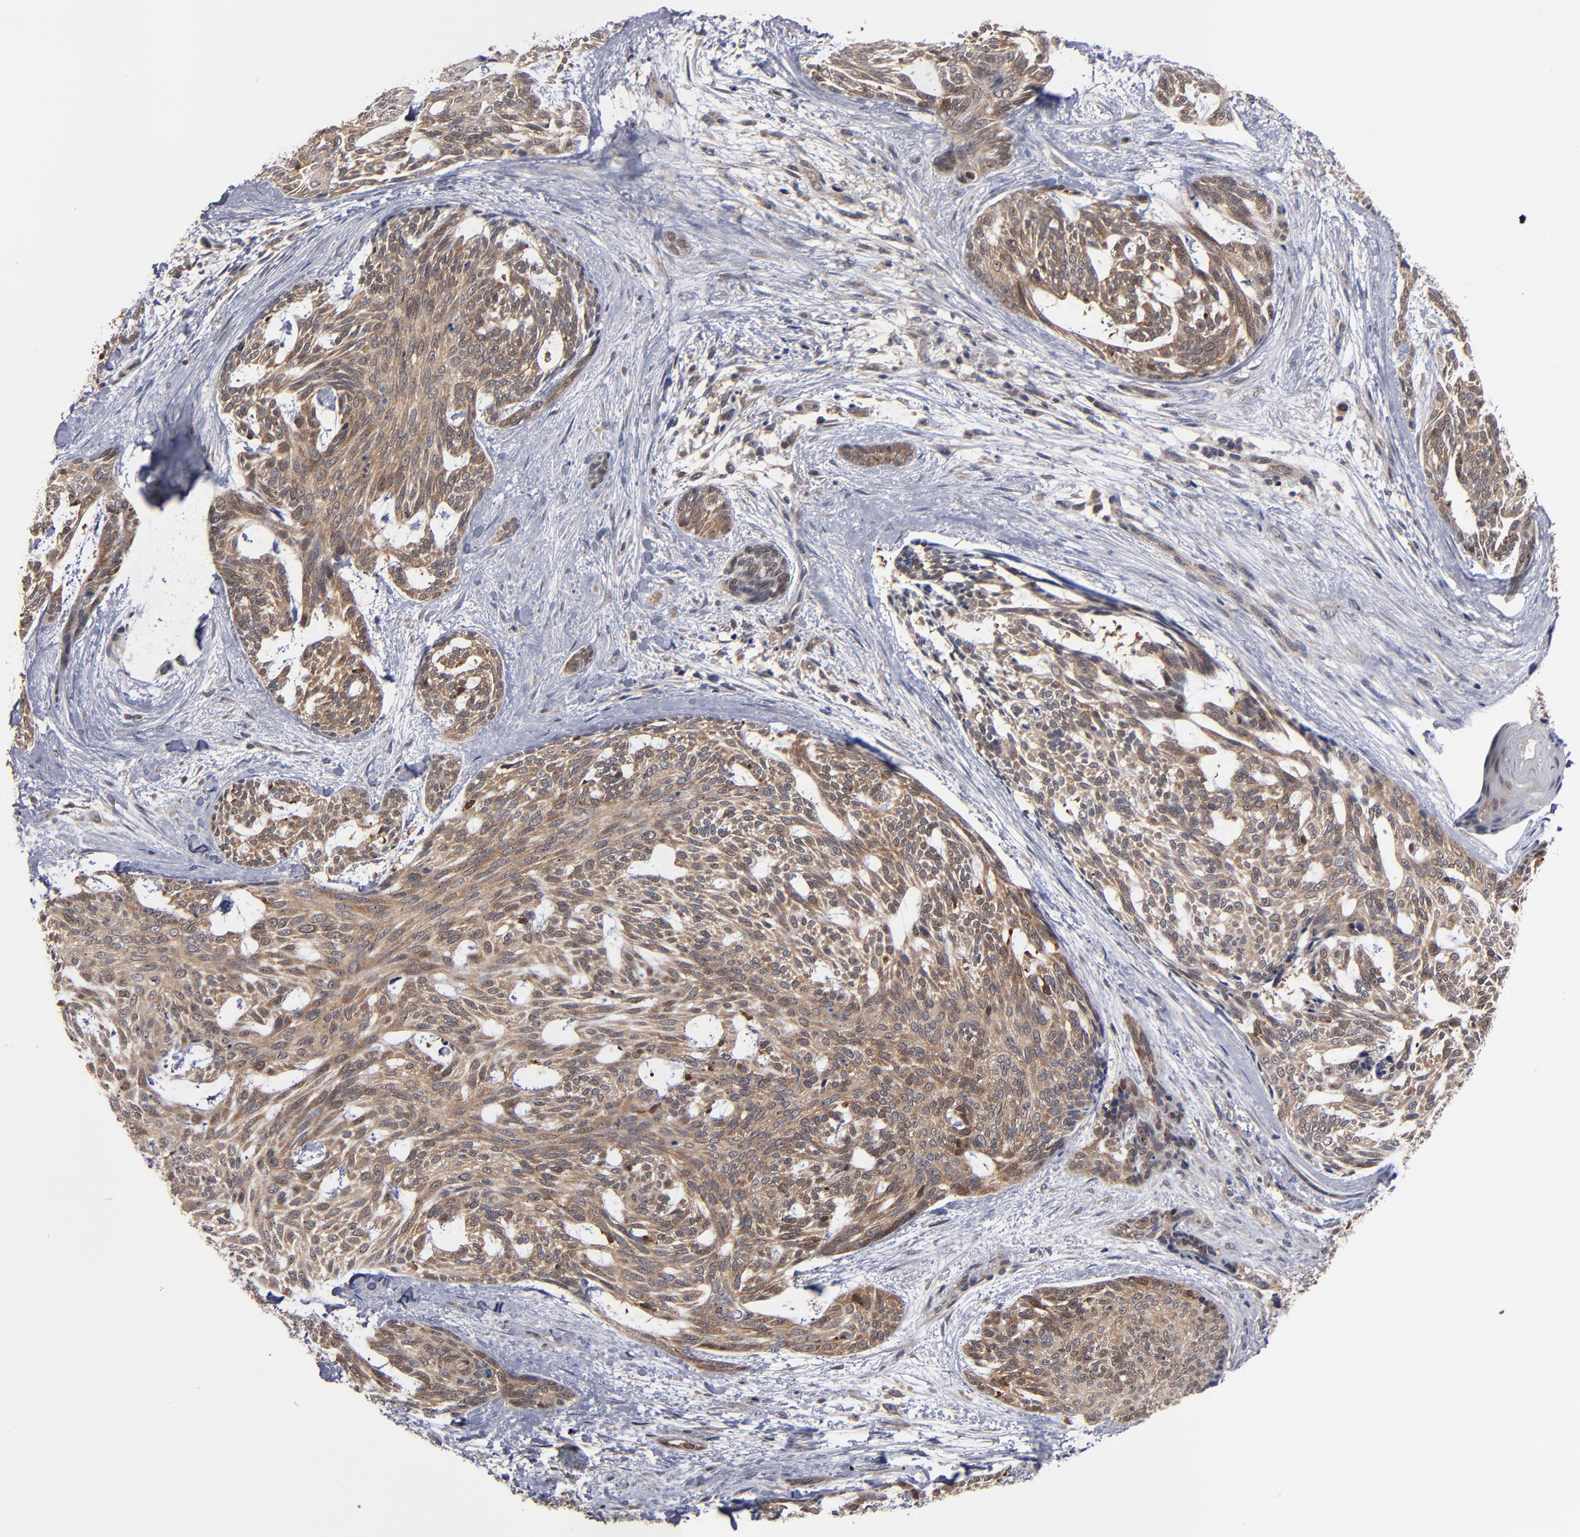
{"staining": {"intensity": "moderate", "quantity": ">75%", "location": "cytoplasmic/membranous"}, "tissue": "skin cancer", "cell_type": "Tumor cells", "image_type": "cancer", "snomed": [{"axis": "morphology", "description": "Normal tissue, NOS"}, {"axis": "morphology", "description": "Basal cell carcinoma"}, {"axis": "topography", "description": "Skin"}], "caption": "A brown stain highlights moderate cytoplasmic/membranous staining of a protein in skin basal cell carcinoma tumor cells. The staining was performed using DAB, with brown indicating positive protein expression. Nuclei are stained blue with hematoxylin.", "gene": "ALG13", "patient": {"sex": "female", "age": 71}}